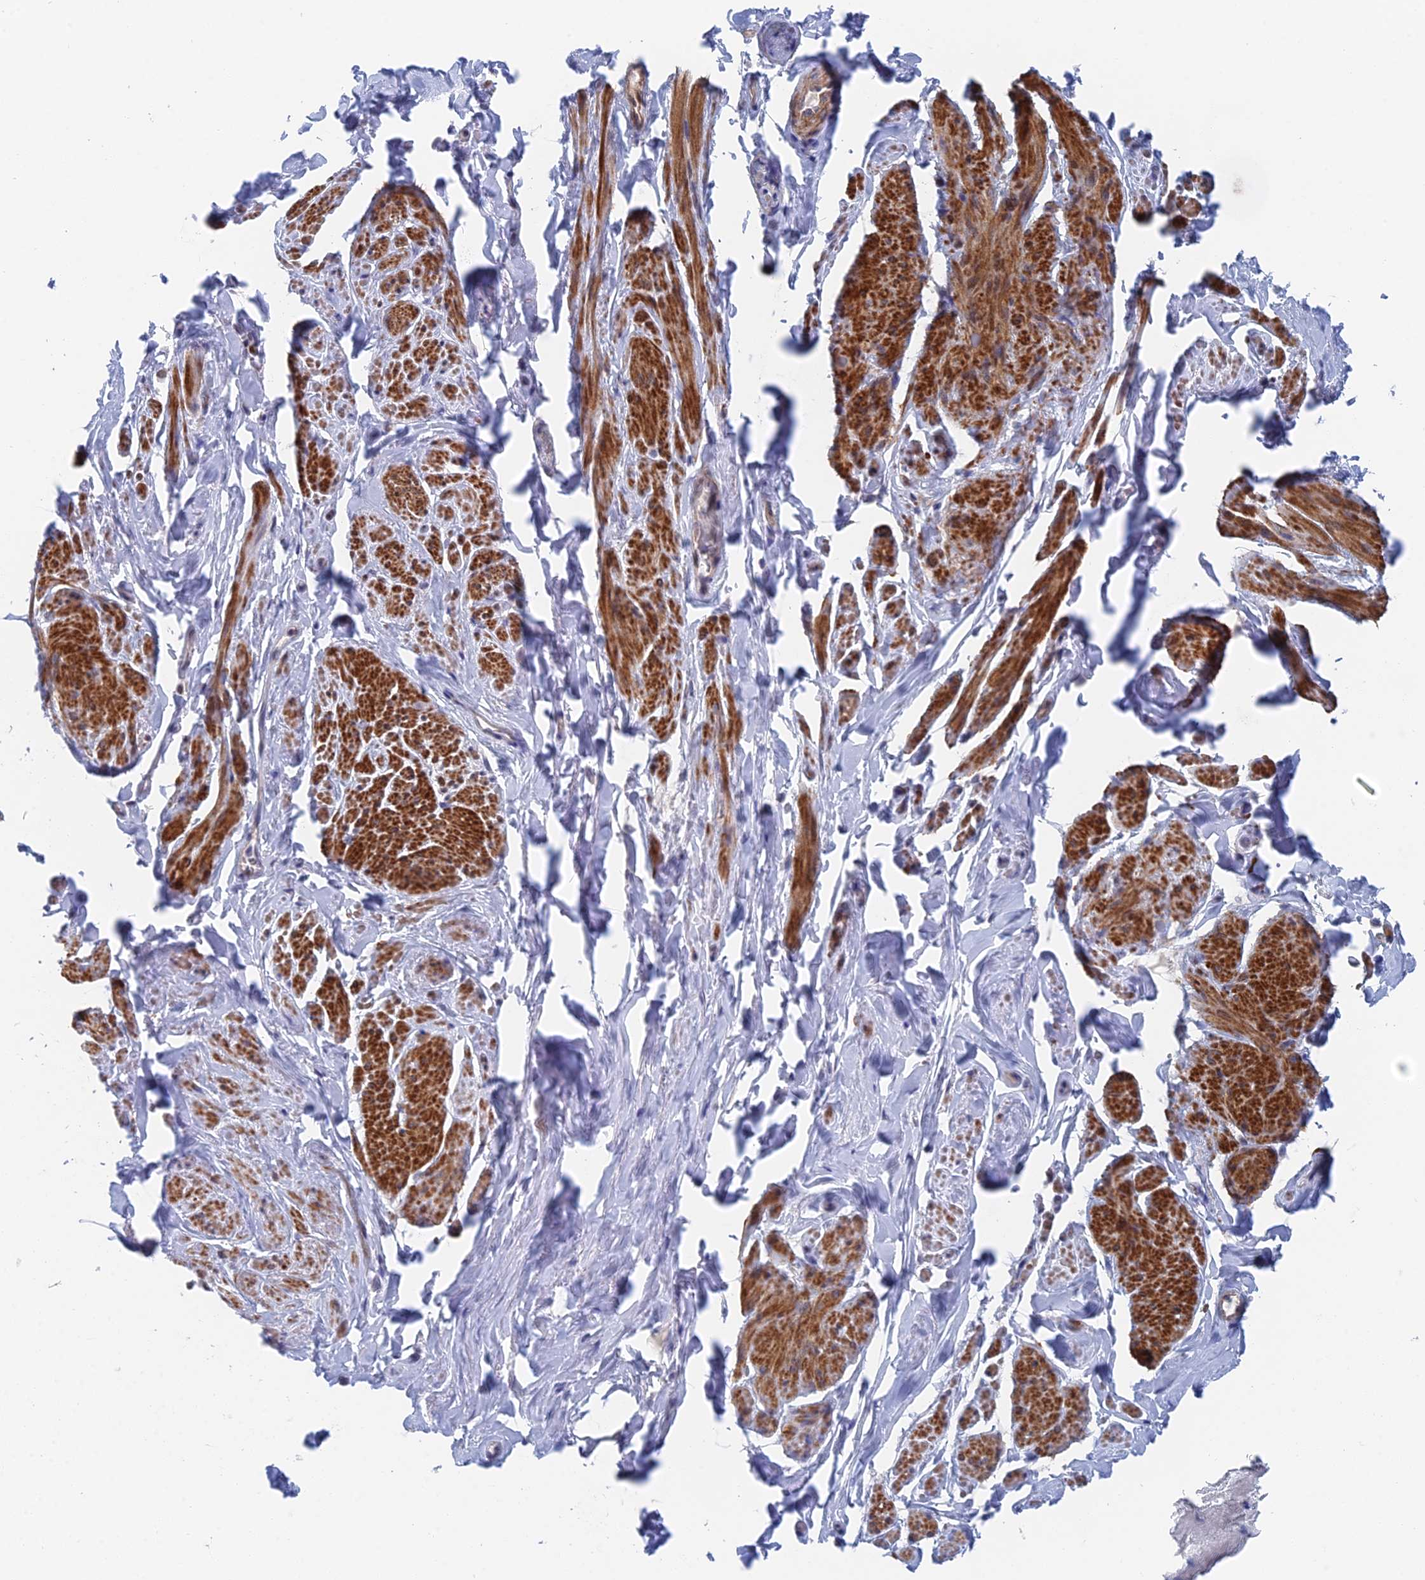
{"staining": {"intensity": "strong", "quantity": "25%-75%", "location": "cytoplasmic/membranous"}, "tissue": "smooth muscle", "cell_type": "Smooth muscle cells", "image_type": "normal", "snomed": [{"axis": "morphology", "description": "Normal tissue, NOS"}, {"axis": "topography", "description": "Smooth muscle"}, {"axis": "topography", "description": "Peripheral nerve tissue"}], "caption": "Protein staining demonstrates strong cytoplasmic/membranous positivity in about 25%-75% of smooth muscle cells in normal smooth muscle.", "gene": "GMNC", "patient": {"sex": "male", "age": 69}}